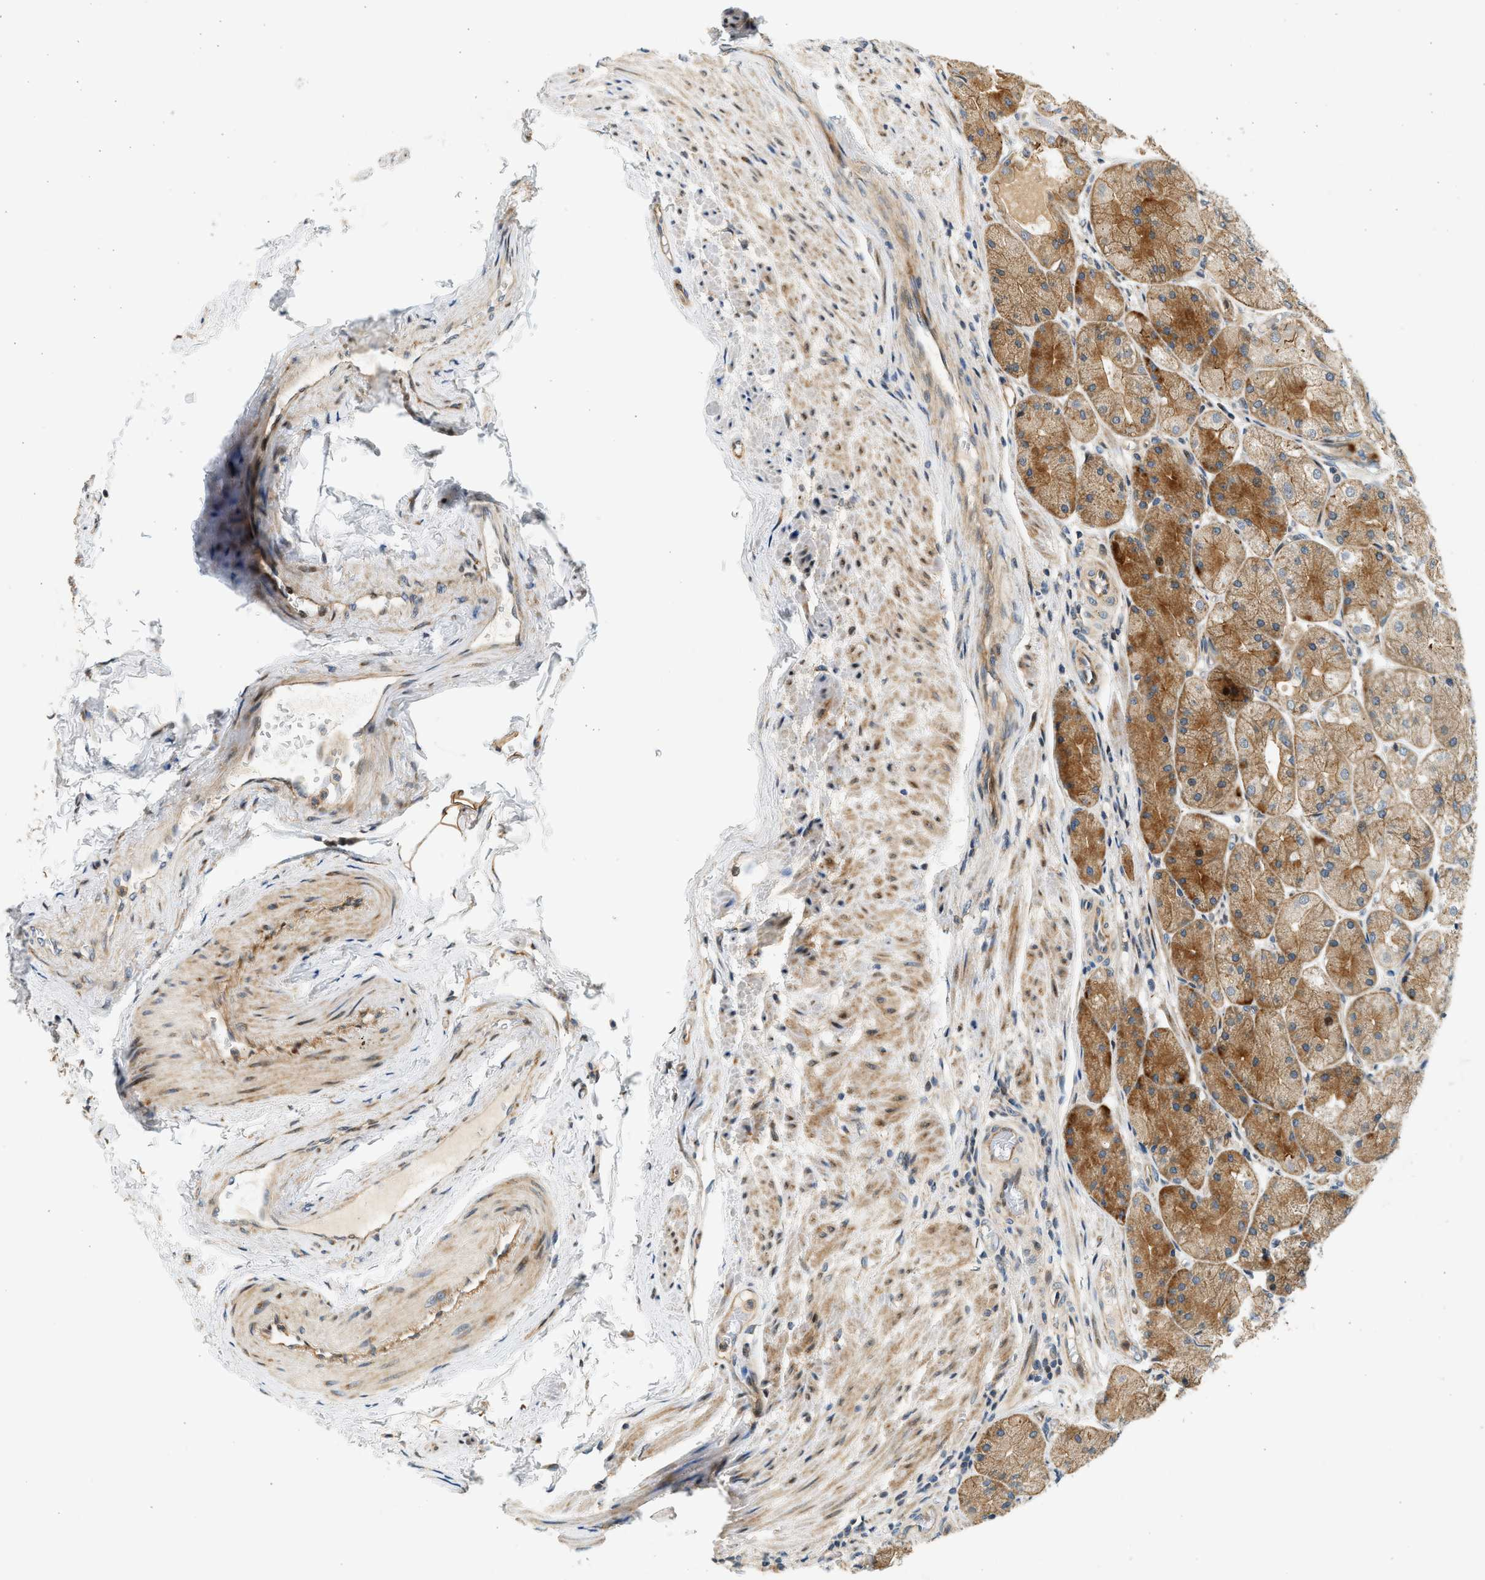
{"staining": {"intensity": "moderate", "quantity": ">75%", "location": "cytoplasmic/membranous"}, "tissue": "stomach", "cell_type": "Glandular cells", "image_type": "normal", "snomed": [{"axis": "morphology", "description": "Normal tissue, NOS"}, {"axis": "topography", "description": "Stomach, upper"}], "caption": "Protein expression analysis of normal stomach exhibits moderate cytoplasmic/membranous staining in approximately >75% of glandular cells. Using DAB (brown) and hematoxylin (blue) stains, captured at high magnification using brightfield microscopy.", "gene": "NRSN2", "patient": {"sex": "male", "age": 72}}